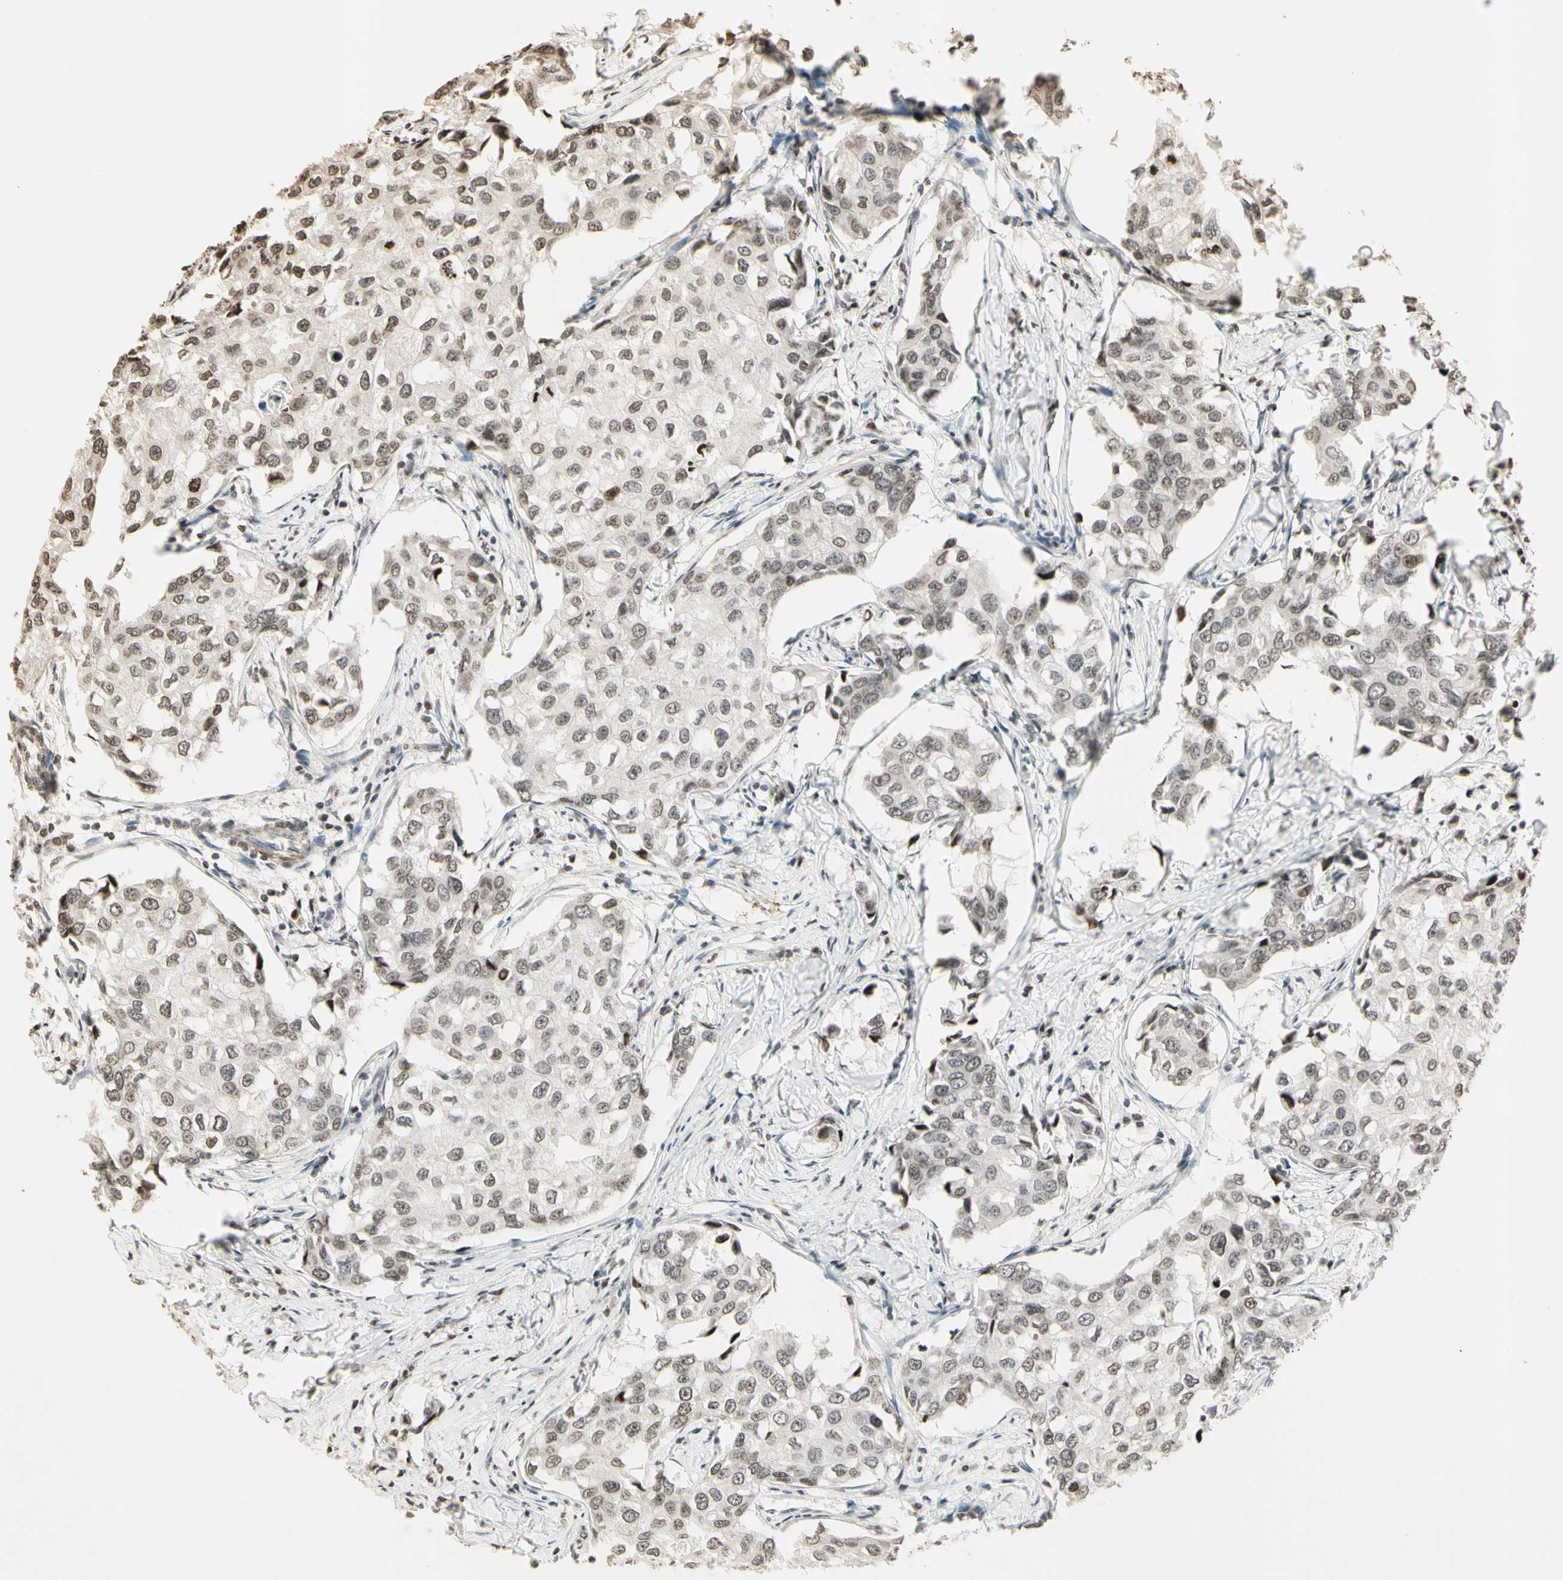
{"staining": {"intensity": "weak", "quantity": "25%-75%", "location": "nuclear"}, "tissue": "breast cancer", "cell_type": "Tumor cells", "image_type": "cancer", "snomed": [{"axis": "morphology", "description": "Duct carcinoma"}, {"axis": "topography", "description": "Breast"}], "caption": "Breast cancer stained with immunohistochemistry displays weak nuclear expression in about 25%-75% of tumor cells. (IHC, brightfield microscopy, high magnification).", "gene": "TOP1", "patient": {"sex": "female", "age": 27}}